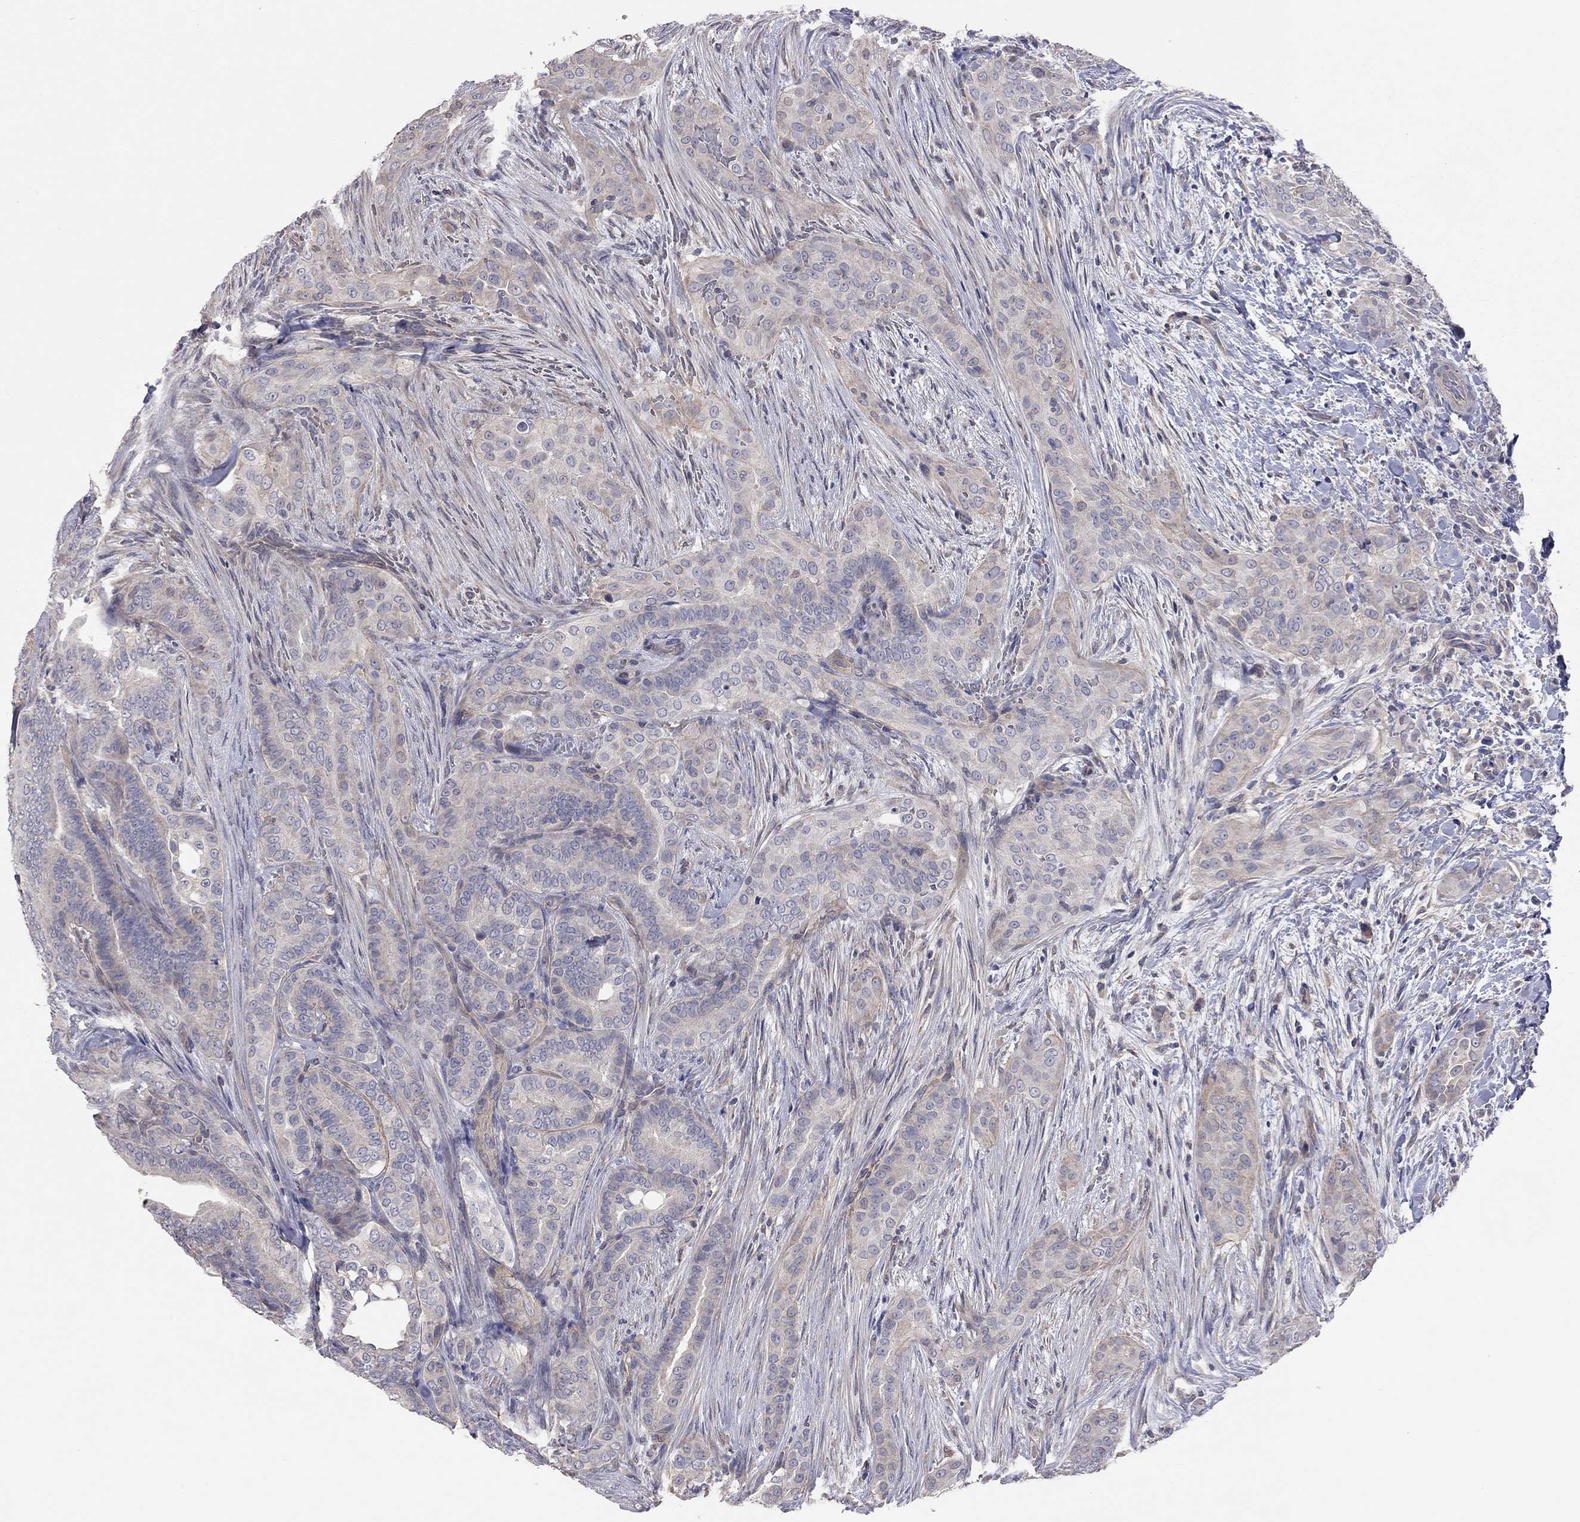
{"staining": {"intensity": "weak", "quantity": "25%-75%", "location": "cytoplasmic/membranous"}, "tissue": "thyroid cancer", "cell_type": "Tumor cells", "image_type": "cancer", "snomed": [{"axis": "morphology", "description": "Papillary adenocarcinoma, NOS"}, {"axis": "topography", "description": "Thyroid gland"}], "caption": "Protein expression by immunohistochemistry (IHC) demonstrates weak cytoplasmic/membranous expression in about 25%-75% of tumor cells in papillary adenocarcinoma (thyroid). The staining is performed using DAB (3,3'-diaminobenzidine) brown chromogen to label protein expression. The nuclei are counter-stained blue using hematoxylin.", "gene": "KCNB1", "patient": {"sex": "male", "age": 61}}